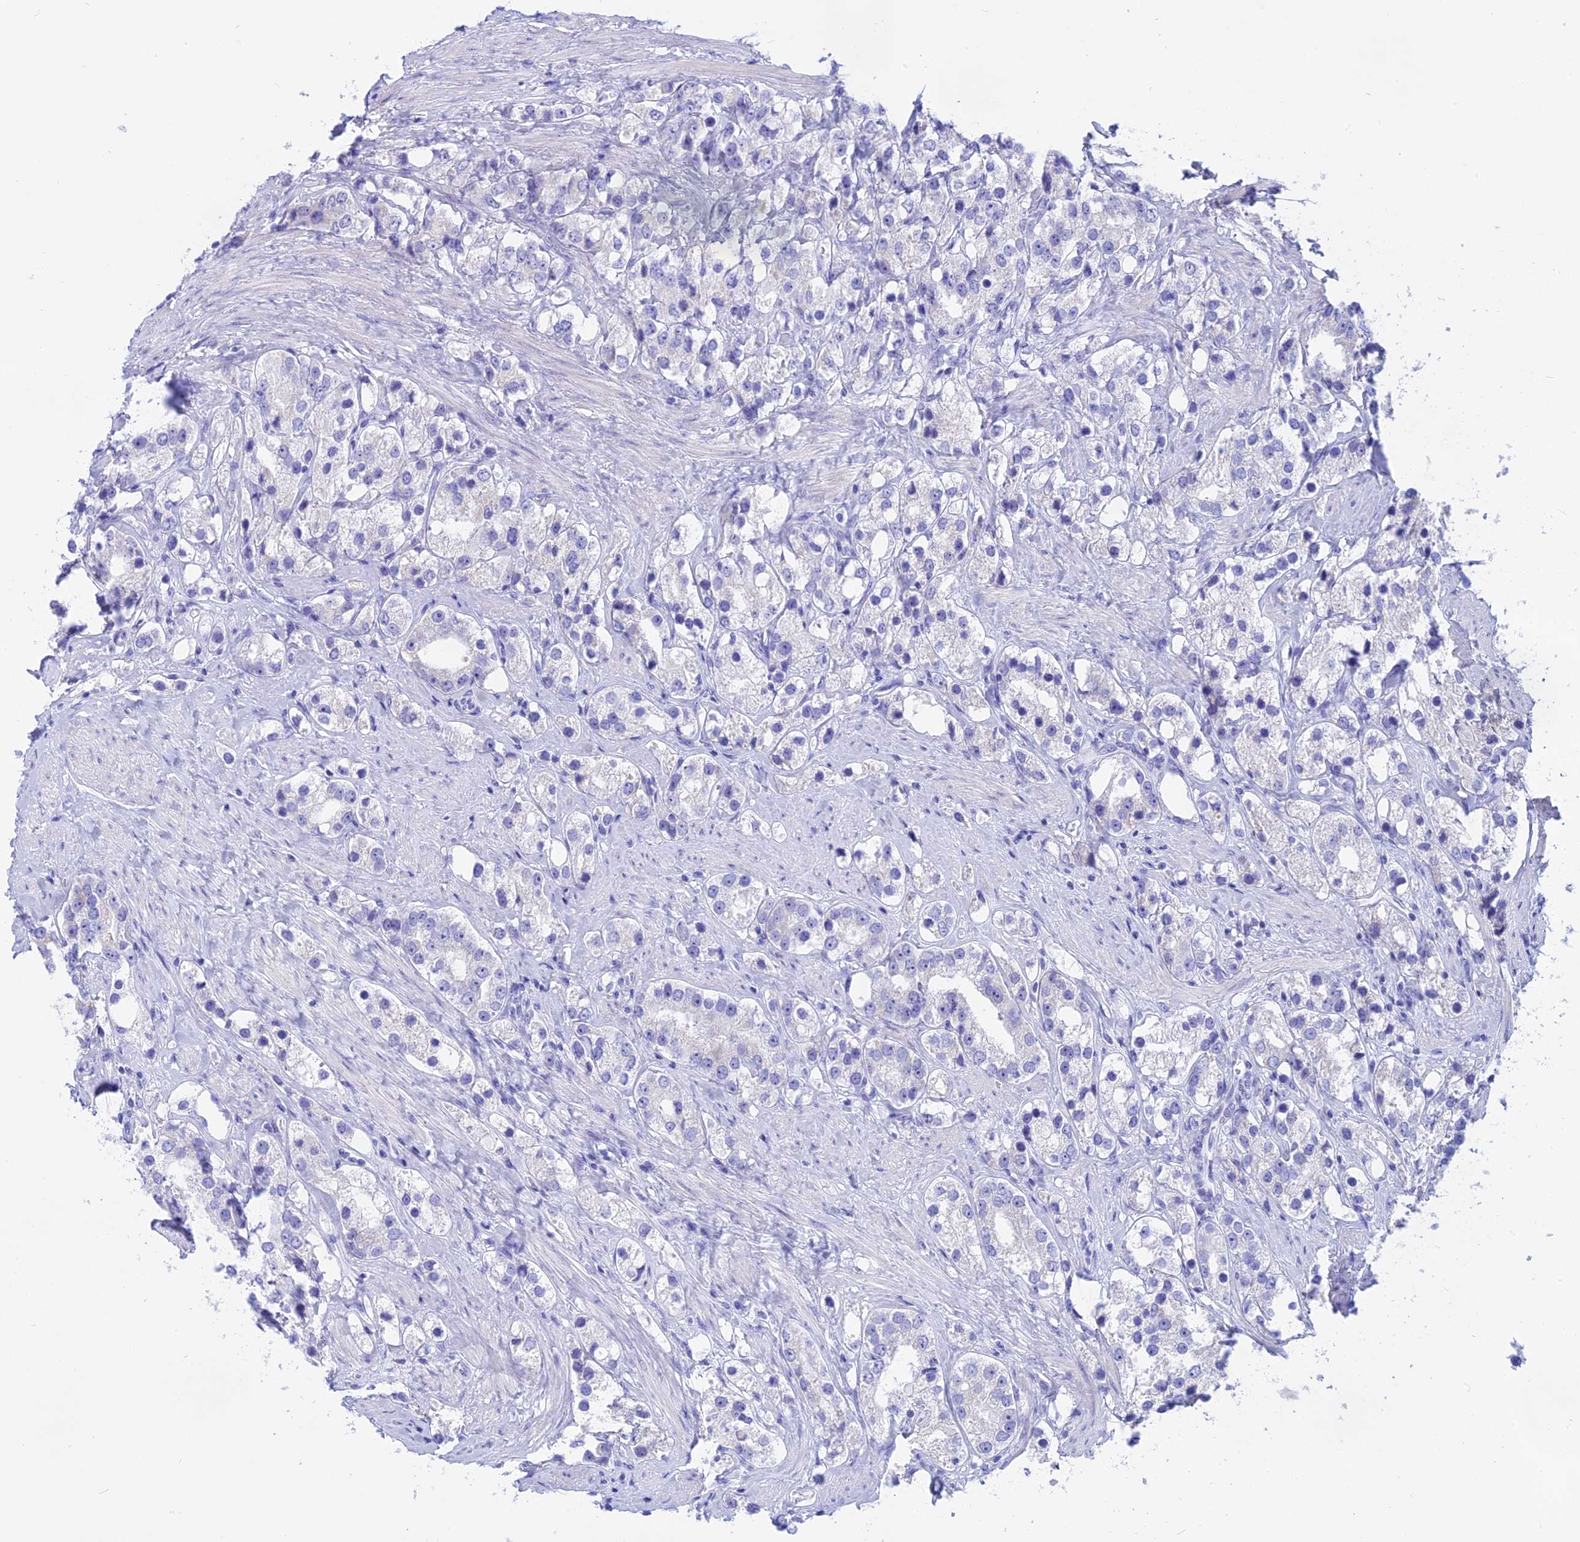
{"staining": {"intensity": "negative", "quantity": "none", "location": "none"}, "tissue": "prostate cancer", "cell_type": "Tumor cells", "image_type": "cancer", "snomed": [{"axis": "morphology", "description": "Adenocarcinoma, NOS"}, {"axis": "topography", "description": "Prostate"}], "caption": "An immunohistochemistry histopathology image of adenocarcinoma (prostate) is shown. There is no staining in tumor cells of adenocarcinoma (prostate). (DAB (3,3'-diaminobenzidine) IHC with hematoxylin counter stain).", "gene": "ISCA1", "patient": {"sex": "male", "age": 79}}